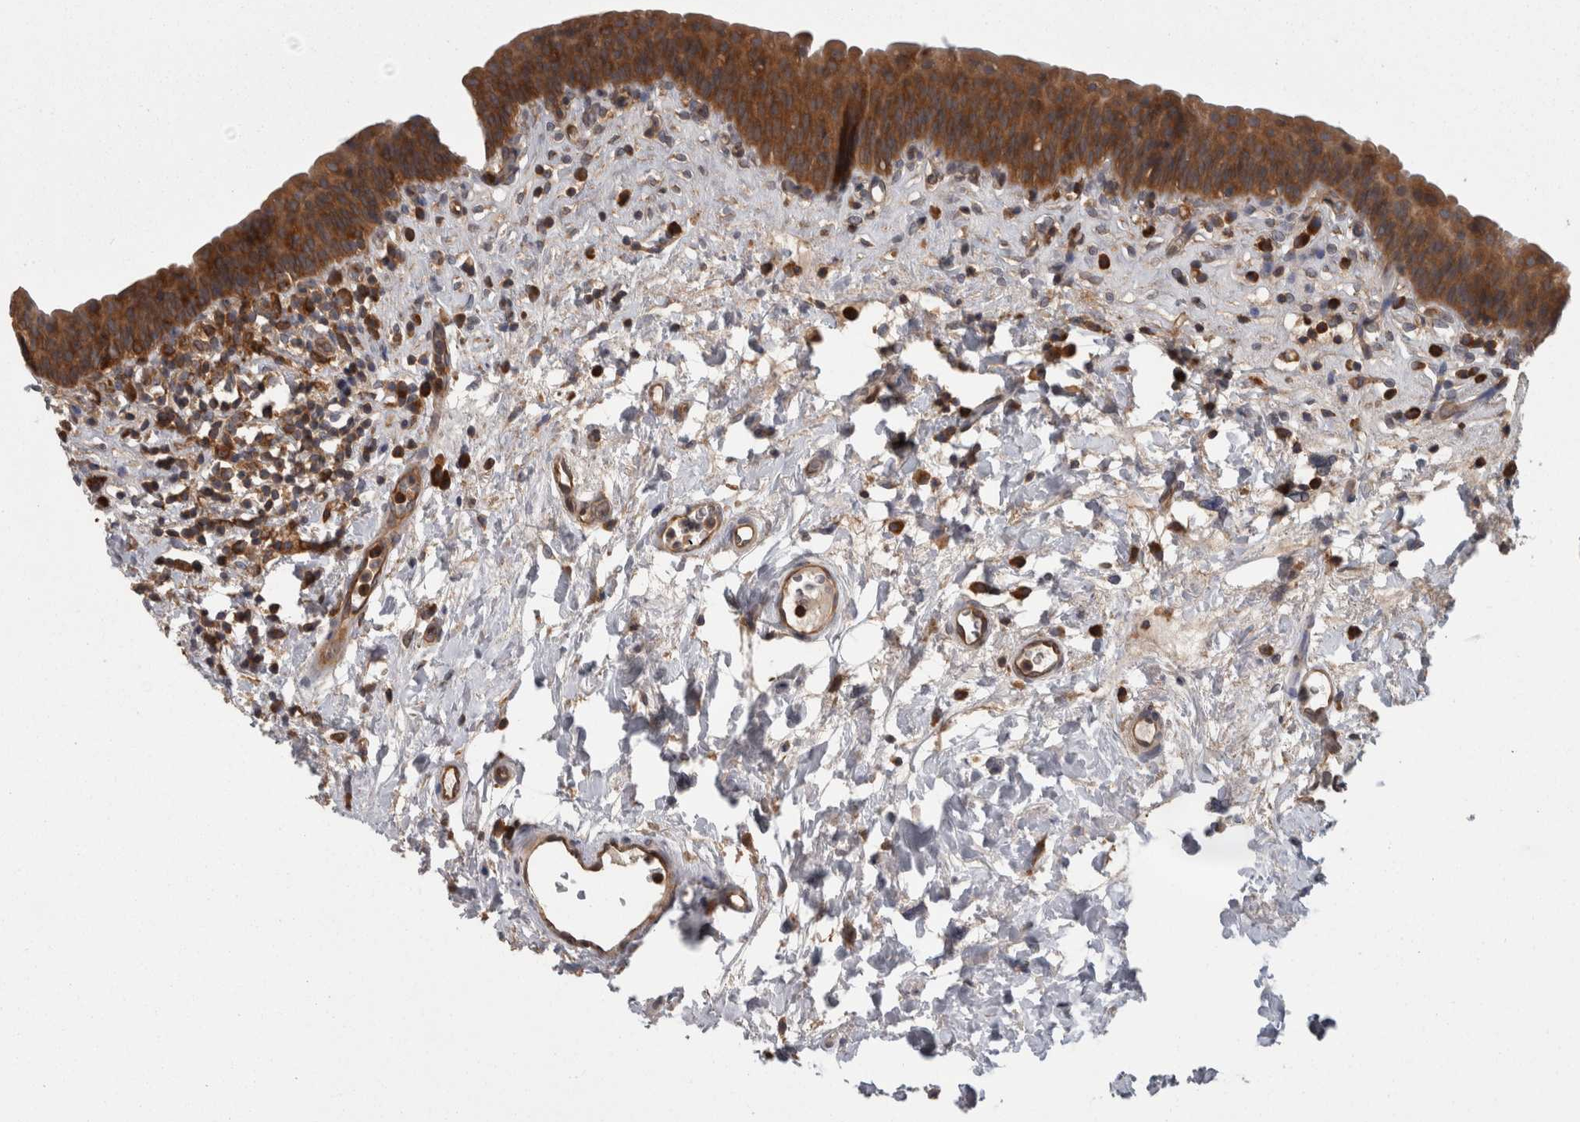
{"staining": {"intensity": "strong", "quantity": ">75%", "location": "cytoplasmic/membranous"}, "tissue": "urinary bladder", "cell_type": "Urothelial cells", "image_type": "normal", "snomed": [{"axis": "morphology", "description": "Normal tissue, NOS"}, {"axis": "topography", "description": "Urinary bladder"}], "caption": "Strong cytoplasmic/membranous protein positivity is appreciated in about >75% of urothelial cells in urinary bladder.", "gene": "SMCR8", "patient": {"sex": "male", "age": 83}}